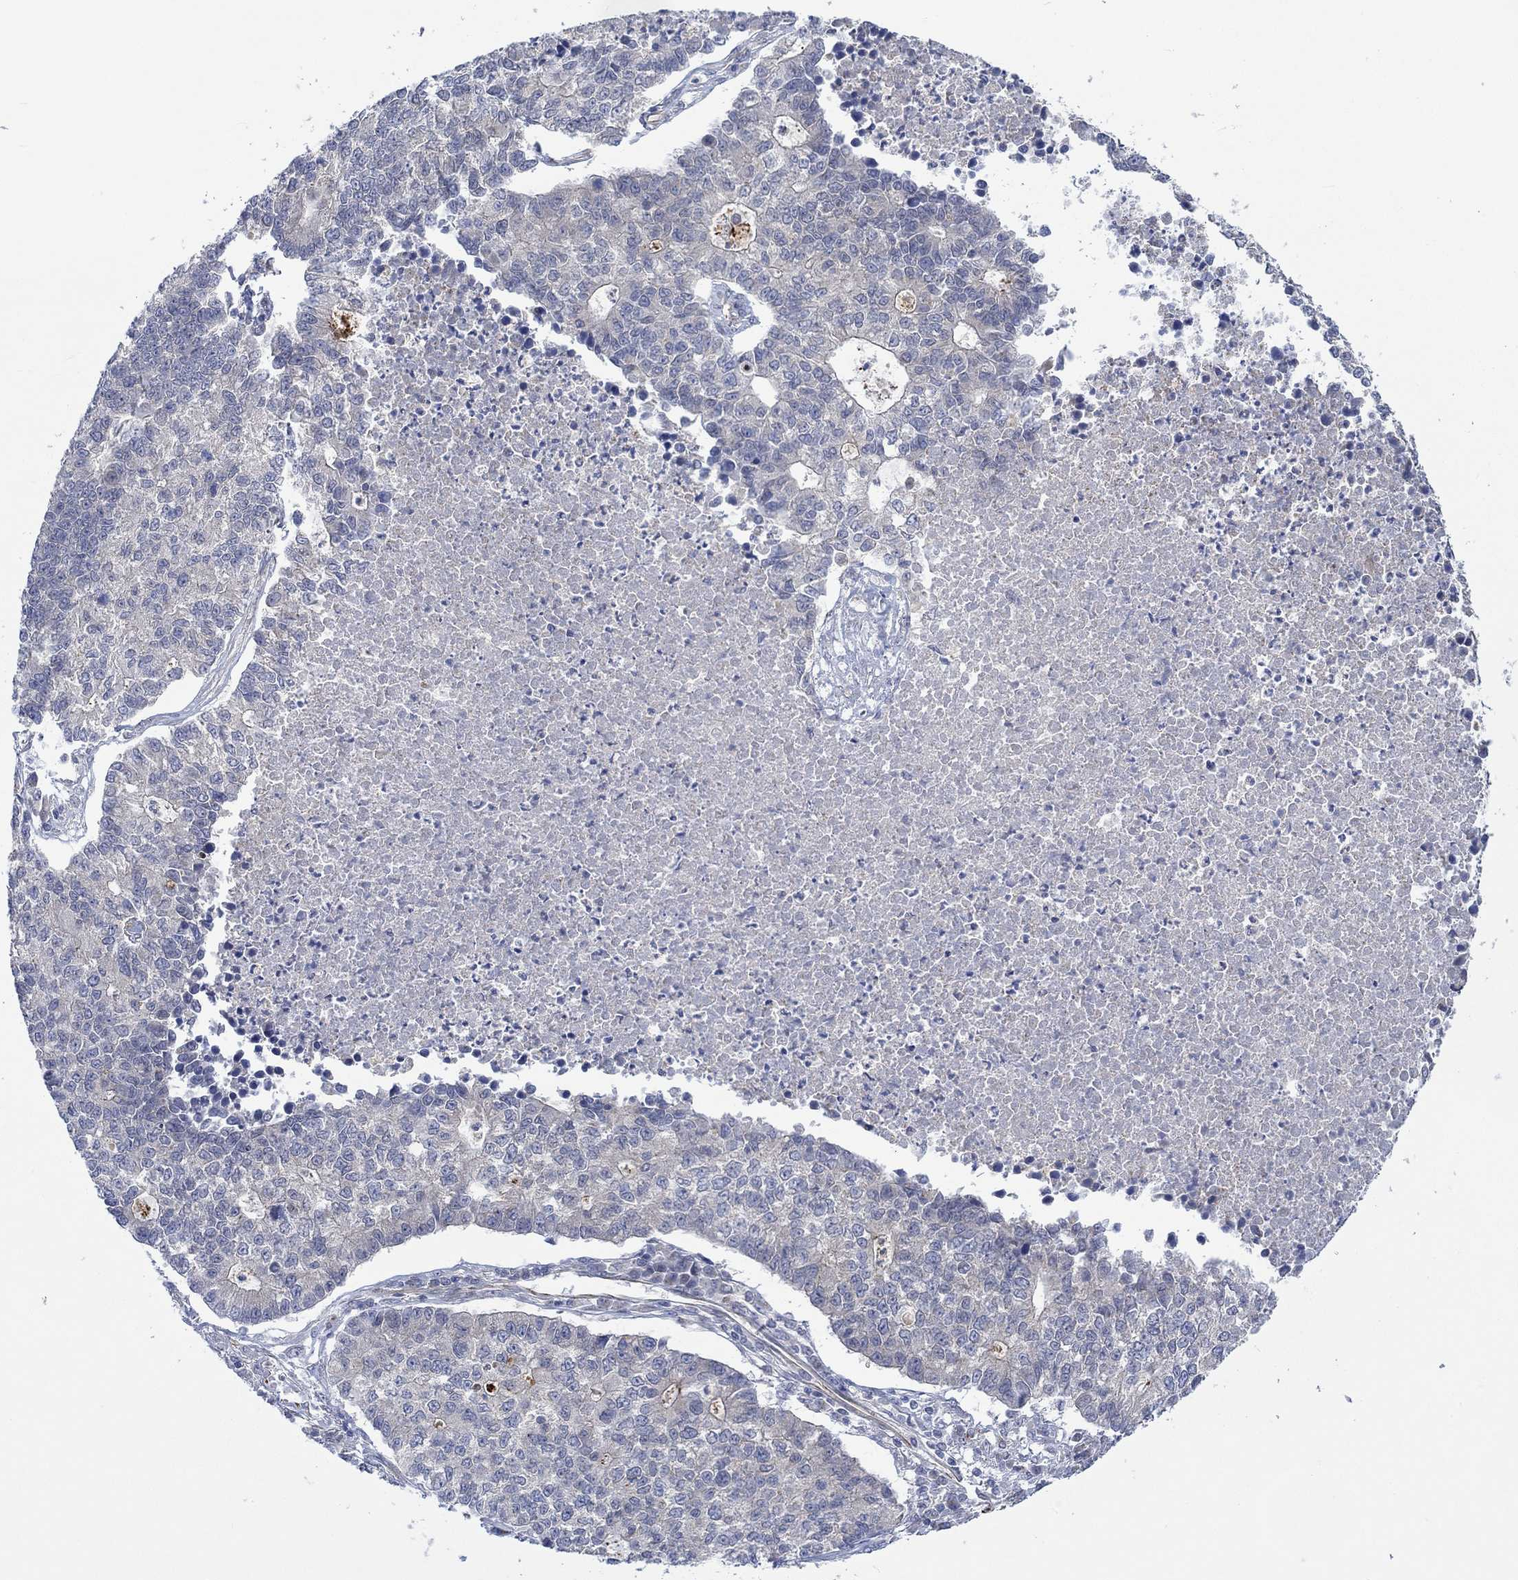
{"staining": {"intensity": "negative", "quantity": "none", "location": "none"}, "tissue": "lung cancer", "cell_type": "Tumor cells", "image_type": "cancer", "snomed": [{"axis": "morphology", "description": "Adenocarcinoma, NOS"}, {"axis": "topography", "description": "Lung"}], "caption": "Tumor cells show no significant protein positivity in lung cancer (adenocarcinoma).", "gene": "CAMK1D", "patient": {"sex": "male", "age": 57}}